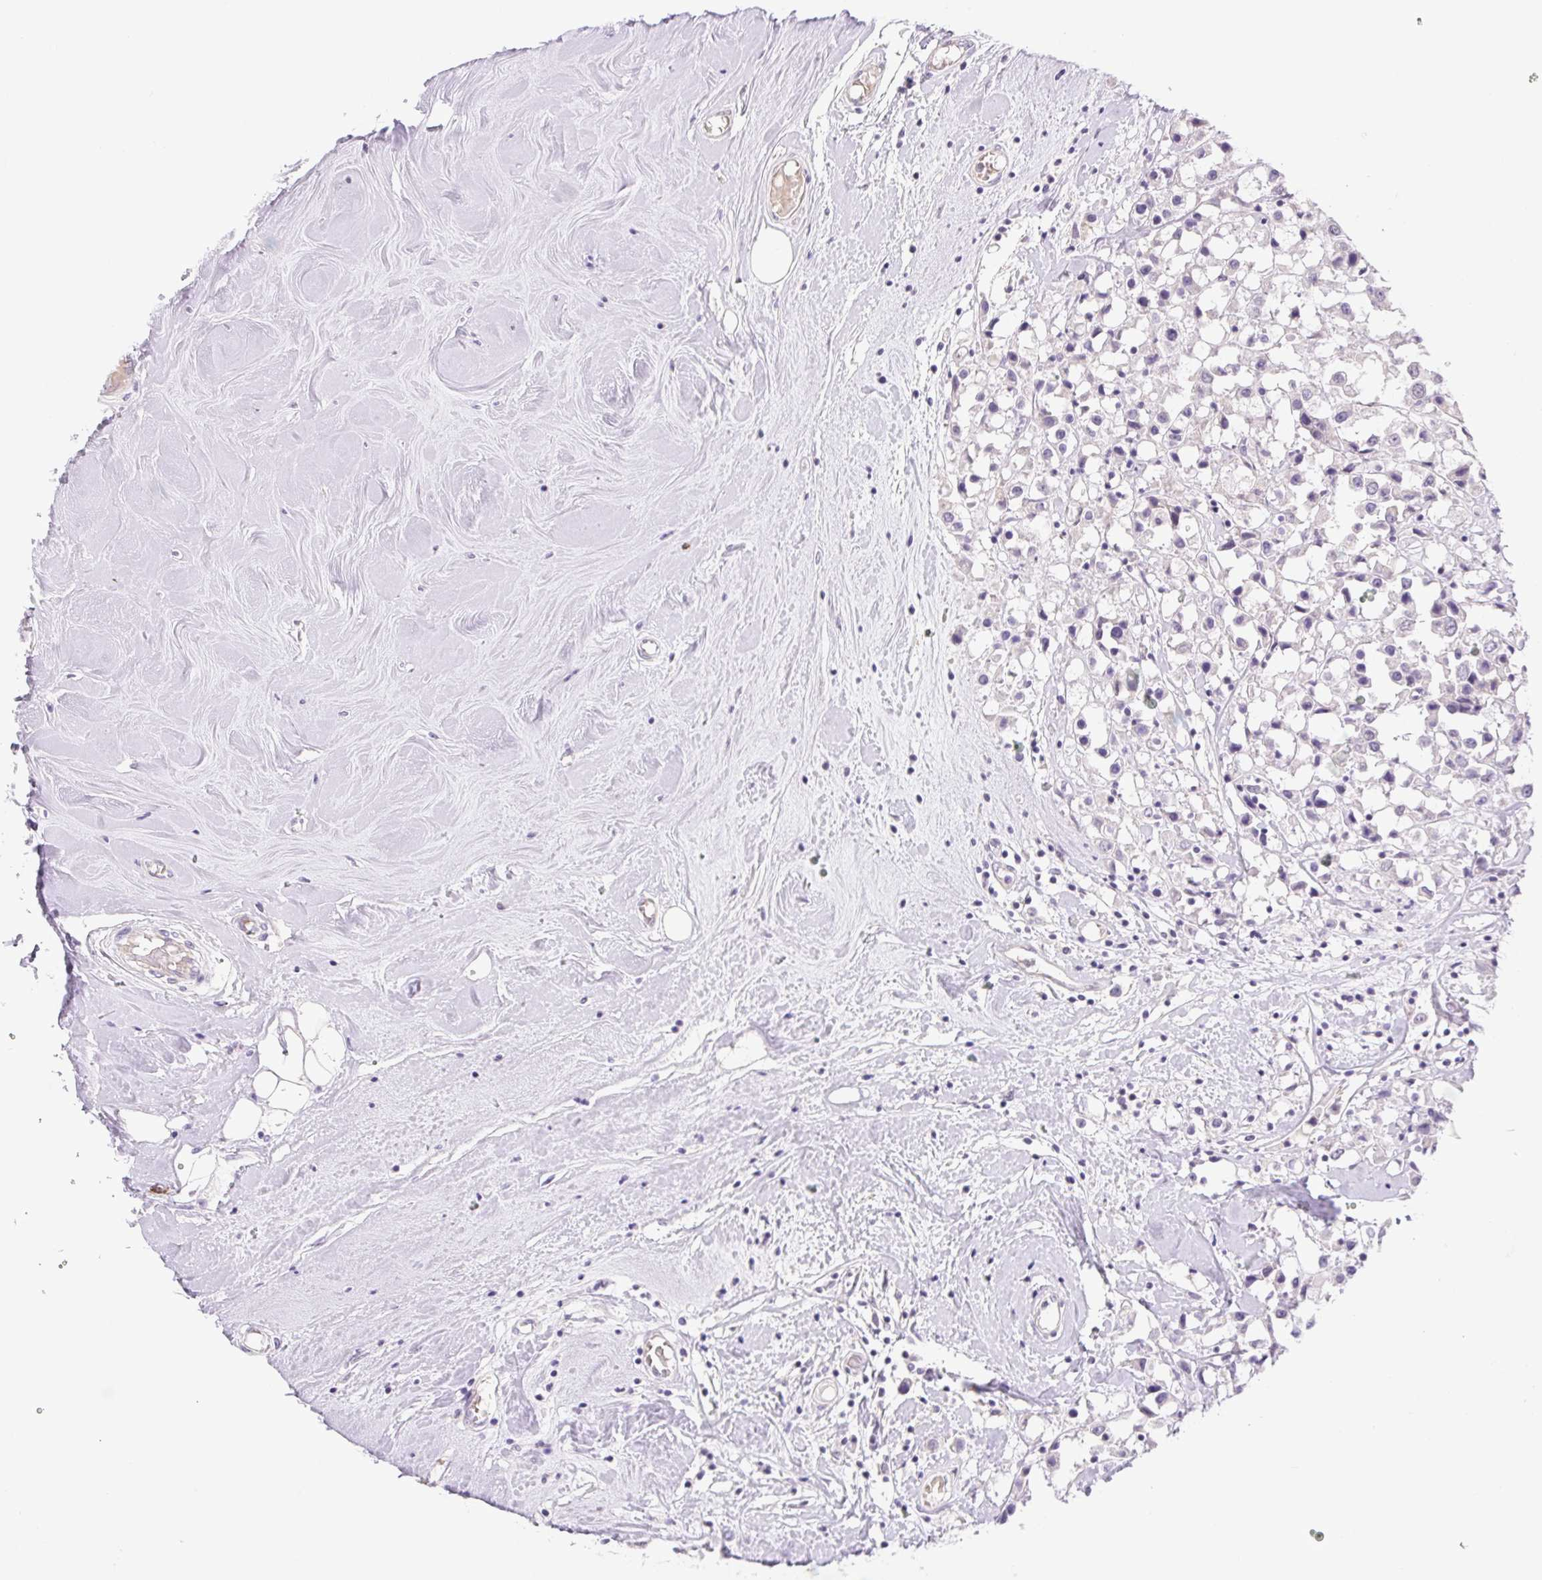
{"staining": {"intensity": "negative", "quantity": "none", "location": "none"}, "tissue": "breast cancer", "cell_type": "Tumor cells", "image_type": "cancer", "snomed": [{"axis": "morphology", "description": "Duct carcinoma"}, {"axis": "topography", "description": "Breast"}], "caption": "A micrograph of breast infiltrating ductal carcinoma stained for a protein shows no brown staining in tumor cells.", "gene": "FAM177B", "patient": {"sex": "female", "age": 61}}